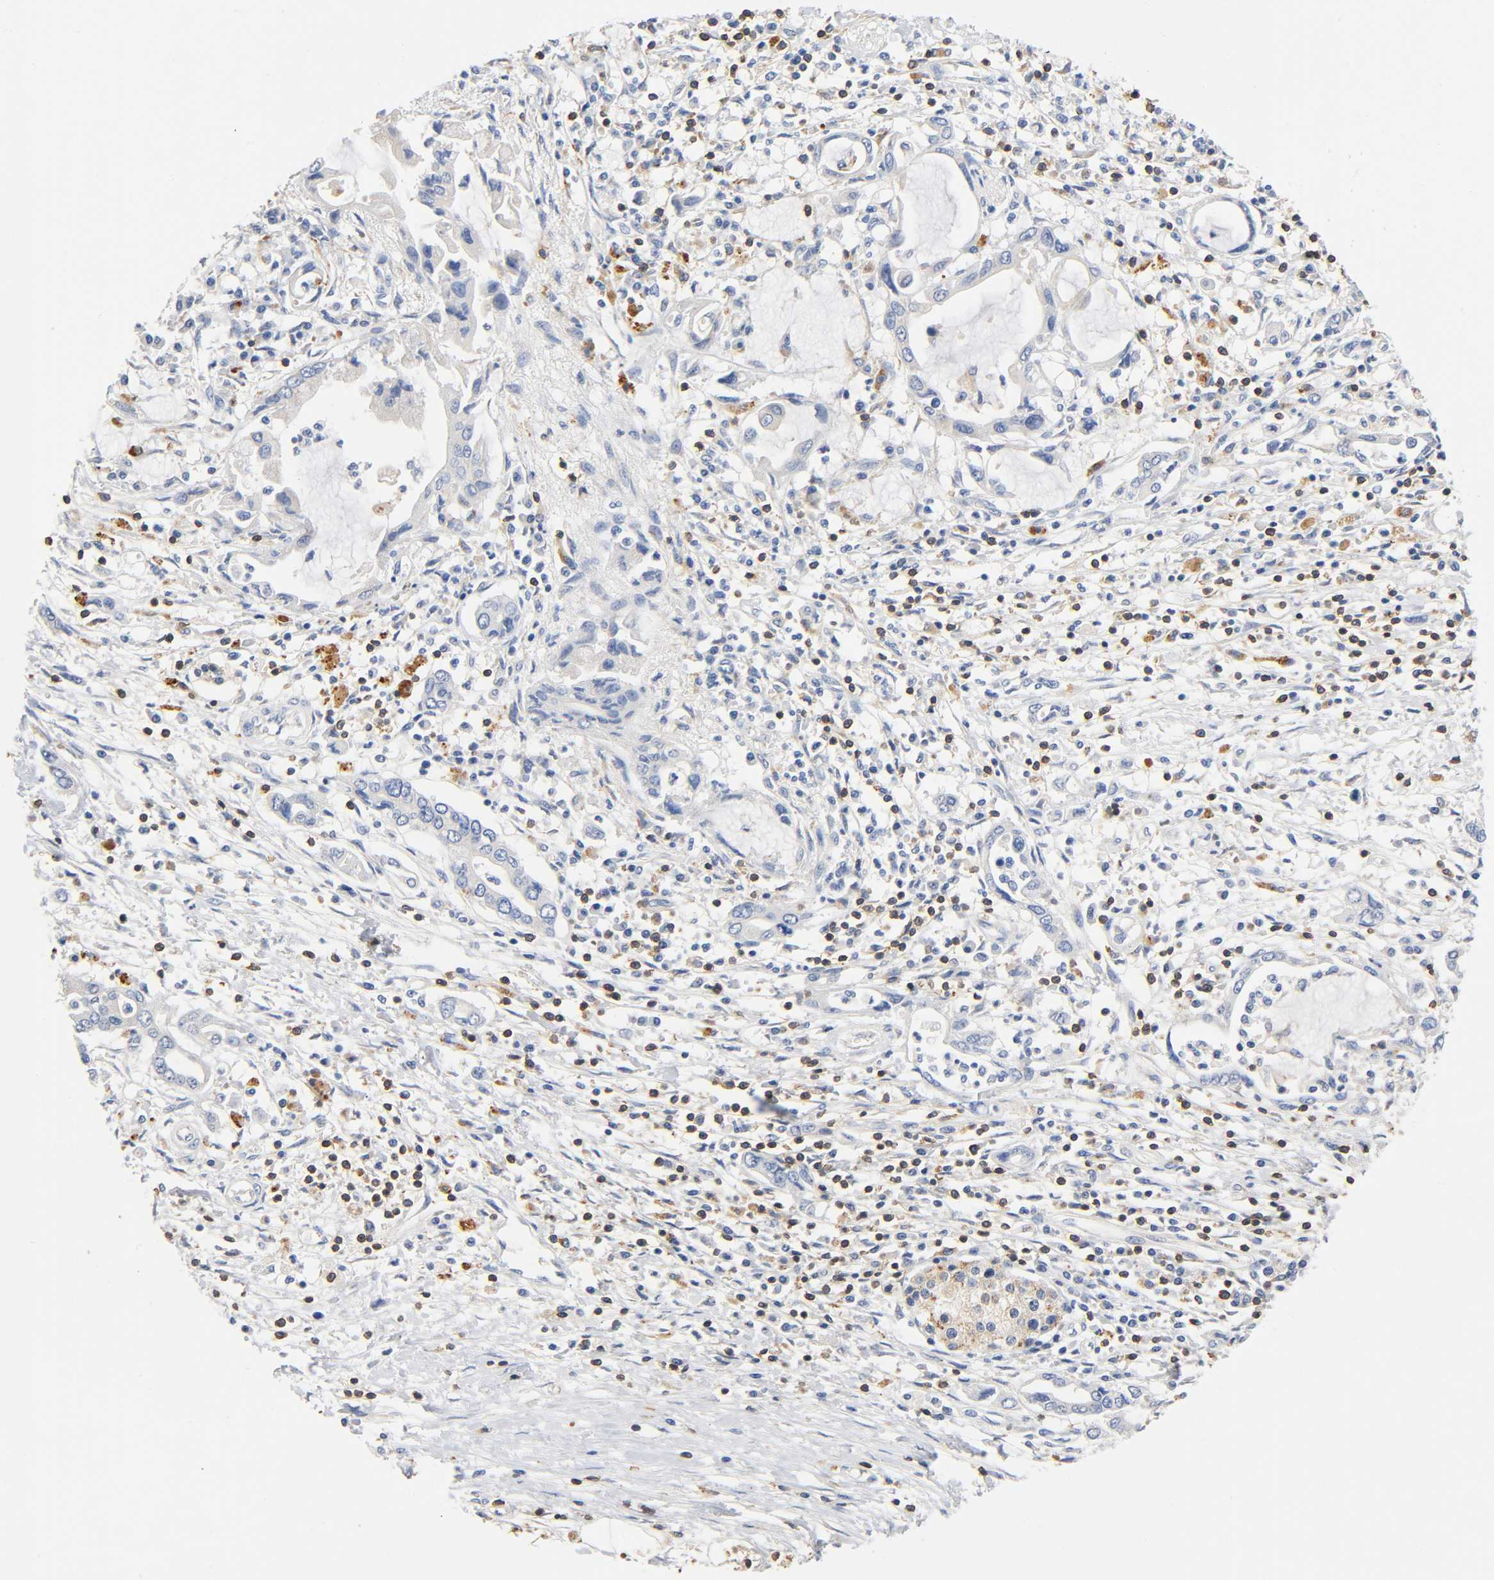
{"staining": {"intensity": "negative", "quantity": "none", "location": "none"}, "tissue": "pancreatic cancer", "cell_type": "Tumor cells", "image_type": "cancer", "snomed": [{"axis": "morphology", "description": "Adenocarcinoma, NOS"}, {"axis": "topography", "description": "Pancreas"}], "caption": "Immunohistochemical staining of human pancreatic cancer exhibits no significant expression in tumor cells.", "gene": "UCKL1", "patient": {"sex": "female", "age": 57}}